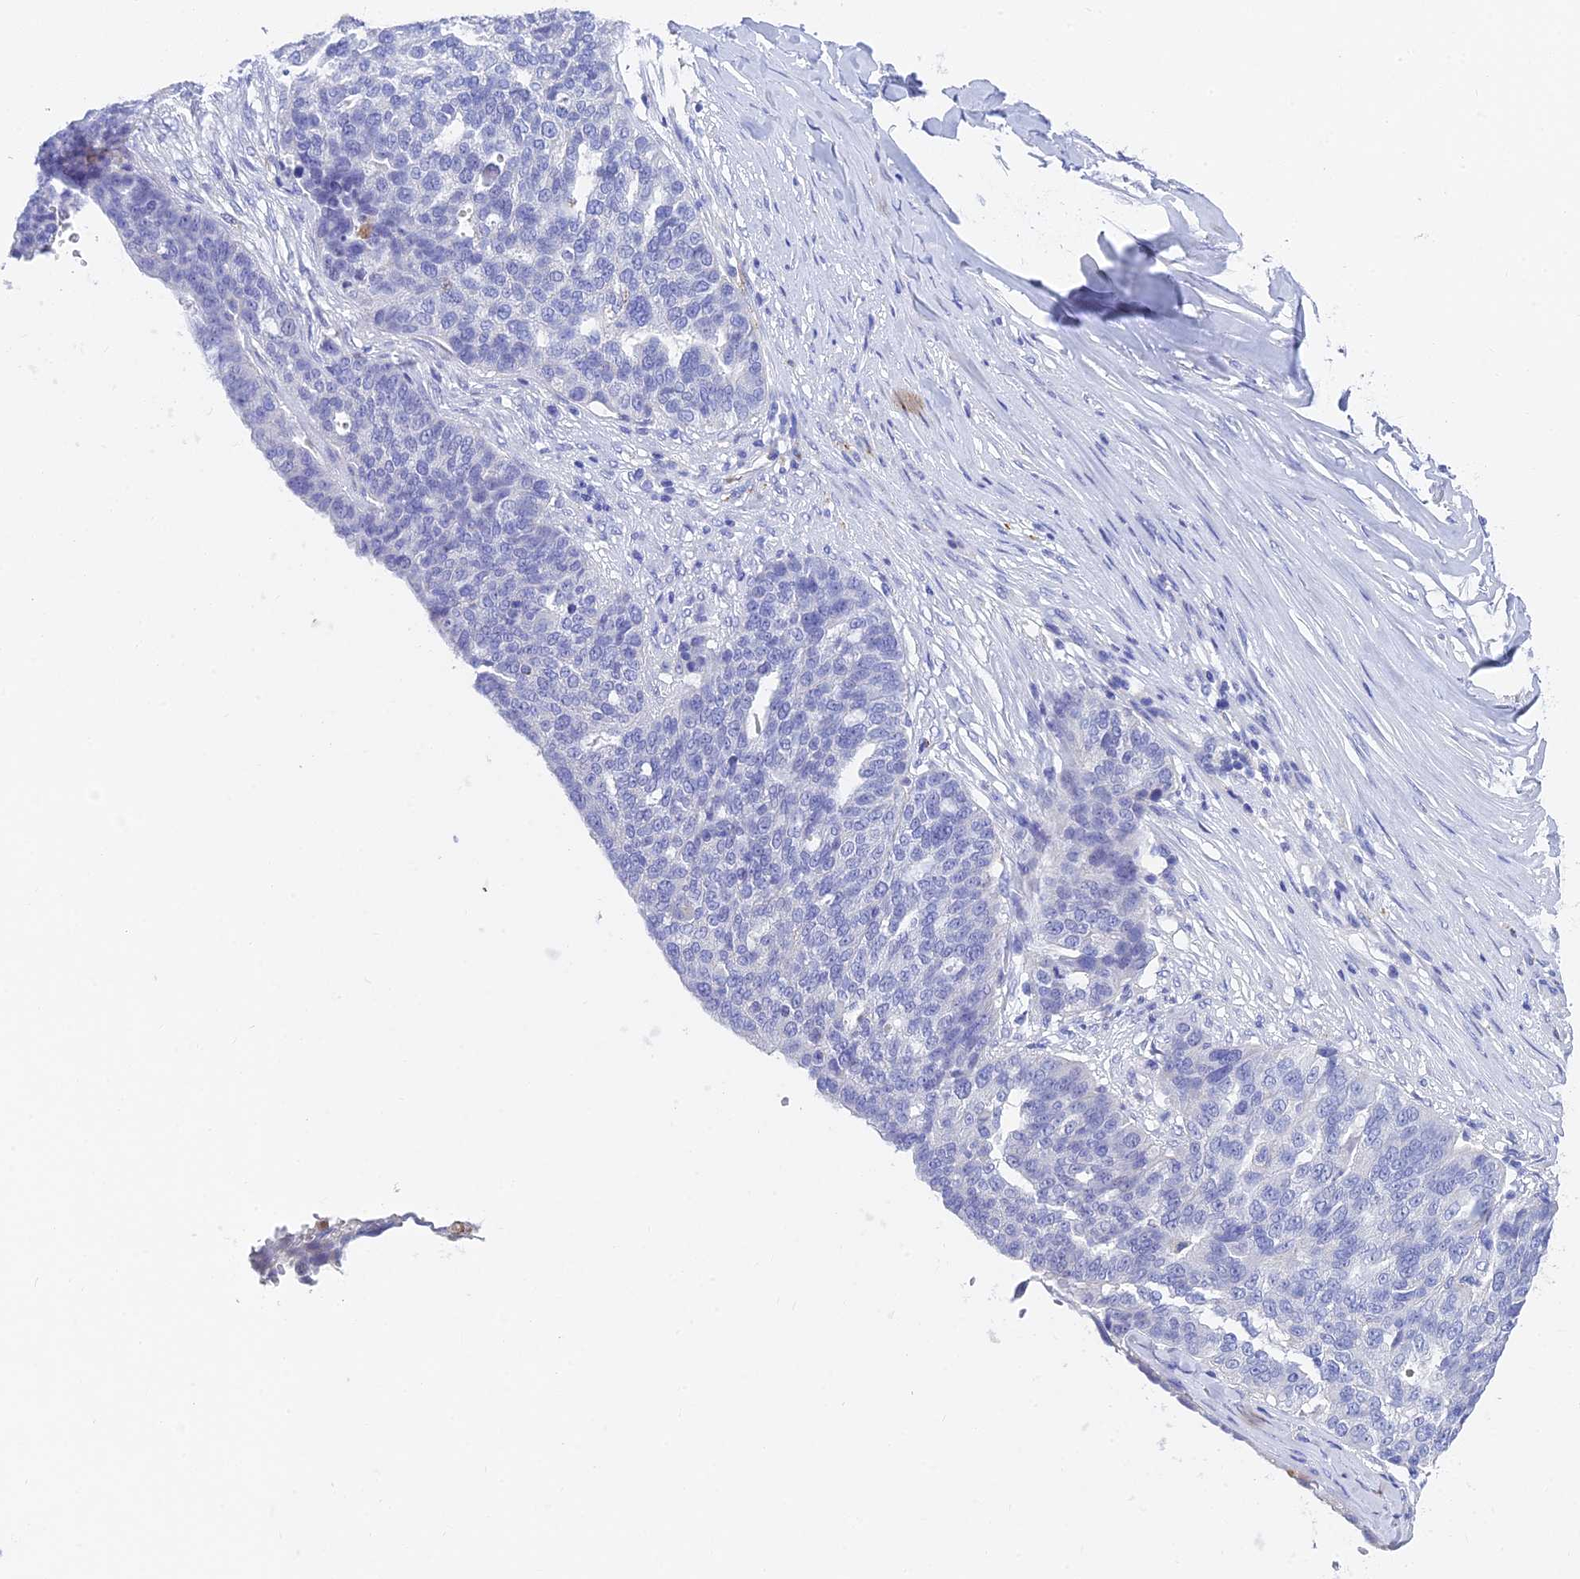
{"staining": {"intensity": "negative", "quantity": "none", "location": "none"}, "tissue": "ovarian cancer", "cell_type": "Tumor cells", "image_type": "cancer", "snomed": [{"axis": "morphology", "description": "Cystadenocarcinoma, serous, NOS"}, {"axis": "topography", "description": "Ovary"}], "caption": "Protein analysis of ovarian cancer shows no significant positivity in tumor cells.", "gene": "ADAMTS13", "patient": {"sex": "female", "age": 59}}